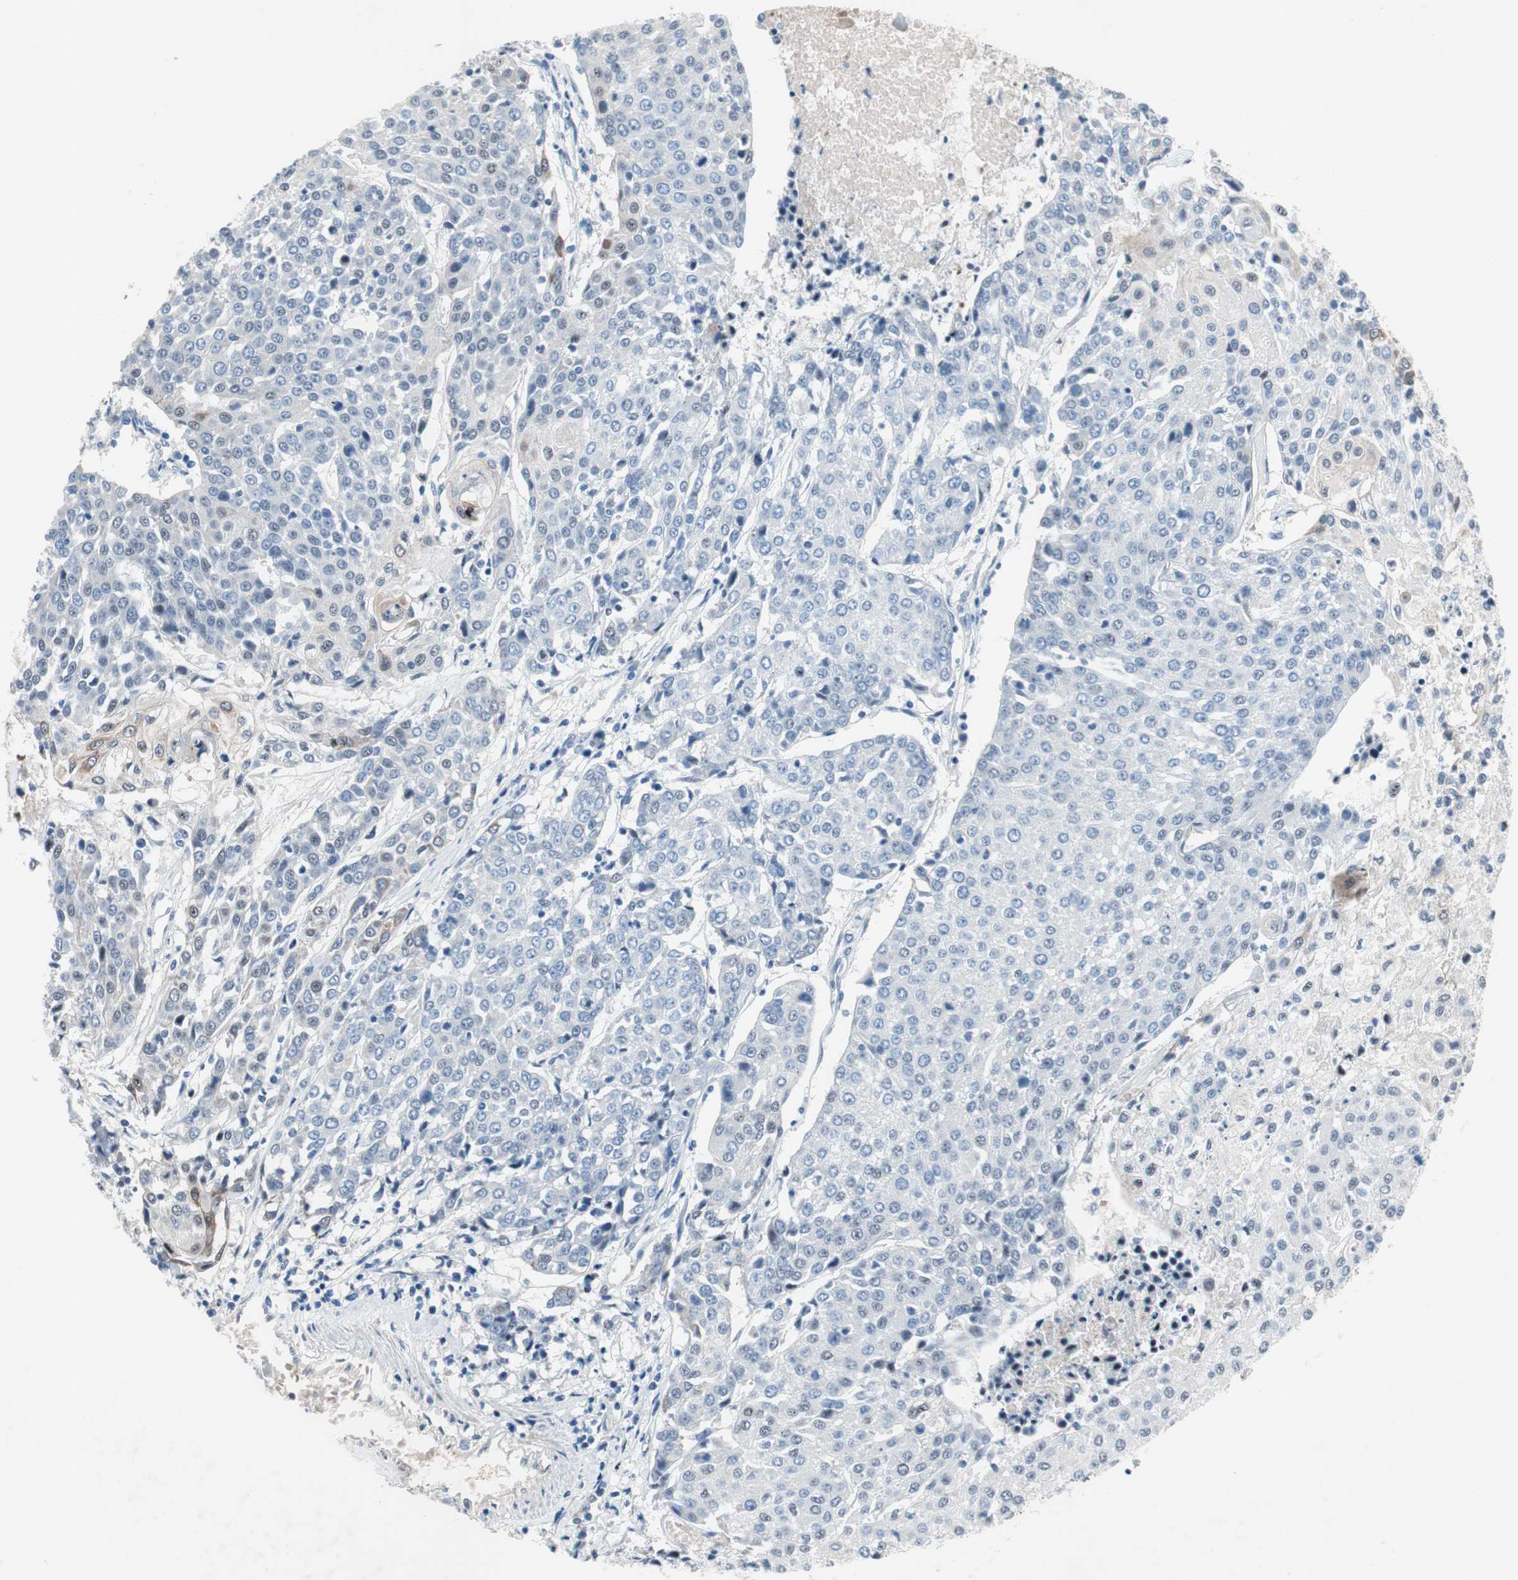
{"staining": {"intensity": "negative", "quantity": "none", "location": "none"}, "tissue": "urothelial cancer", "cell_type": "Tumor cells", "image_type": "cancer", "snomed": [{"axis": "morphology", "description": "Urothelial carcinoma, High grade"}, {"axis": "topography", "description": "Urinary bladder"}], "caption": "This is a micrograph of immunohistochemistry (IHC) staining of high-grade urothelial carcinoma, which shows no positivity in tumor cells. The staining is performed using DAB (3,3'-diaminobenzidine) brown chromogen with nuclei counter-stained in using hematoxylin.", "gene": "SOX7", "patient": {"sex": "female", "age": 85}}